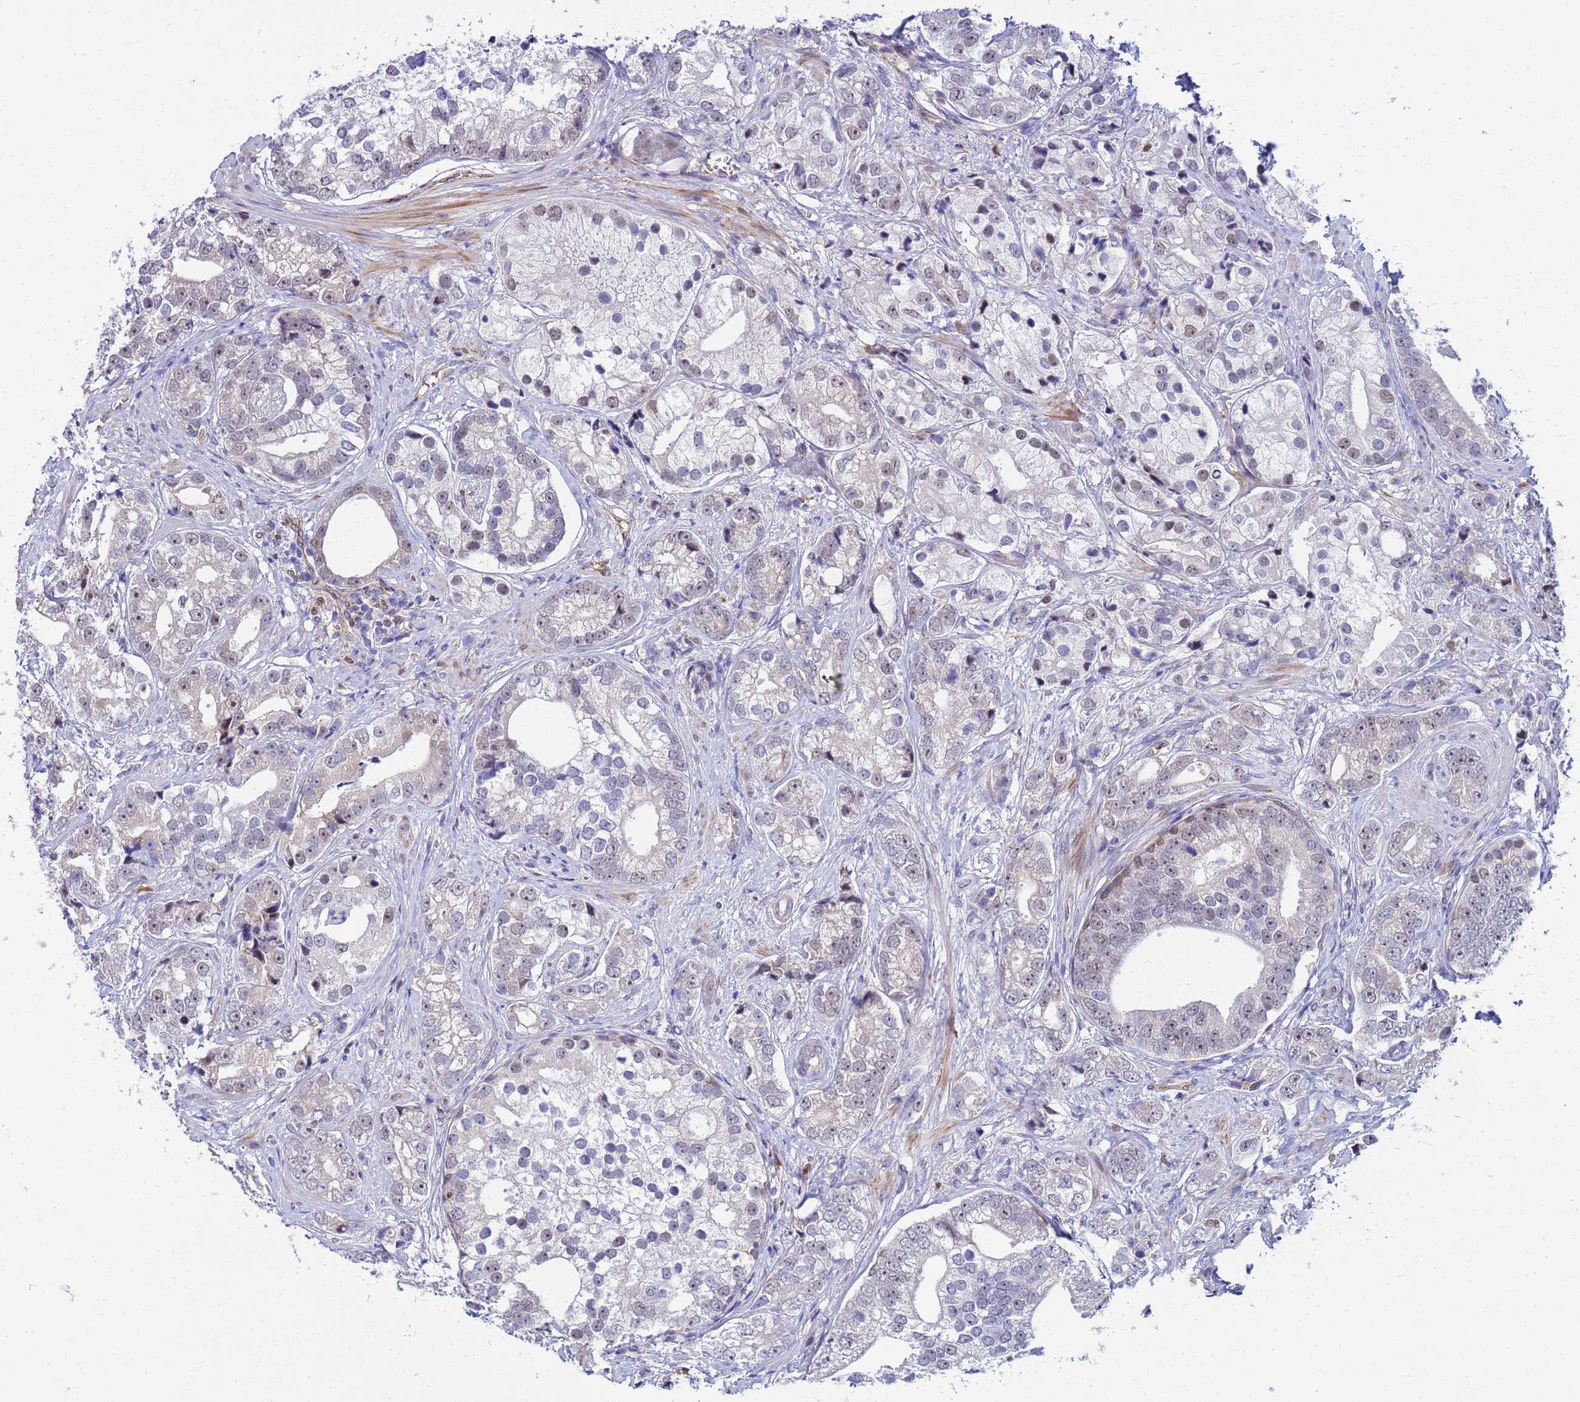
{"staining": {"intensity": "negative", "quantity": "none", "location": "none"}, "tissue": "prostate cancer", "cell_type": "Tumor cells", "image_type": "cancer", "snomed": [{"axis": "morphology", "description": "Adenocarcinoma, High grade"}, {"axis": "topography", "description": "Prostate"}], "caption": "The immunohistochemistry micrograph has no significant expression in tumor cells of prostate cancer tissue.", "gene": "SLC25A37", "patient": {"sex": "male", "age": 75}}